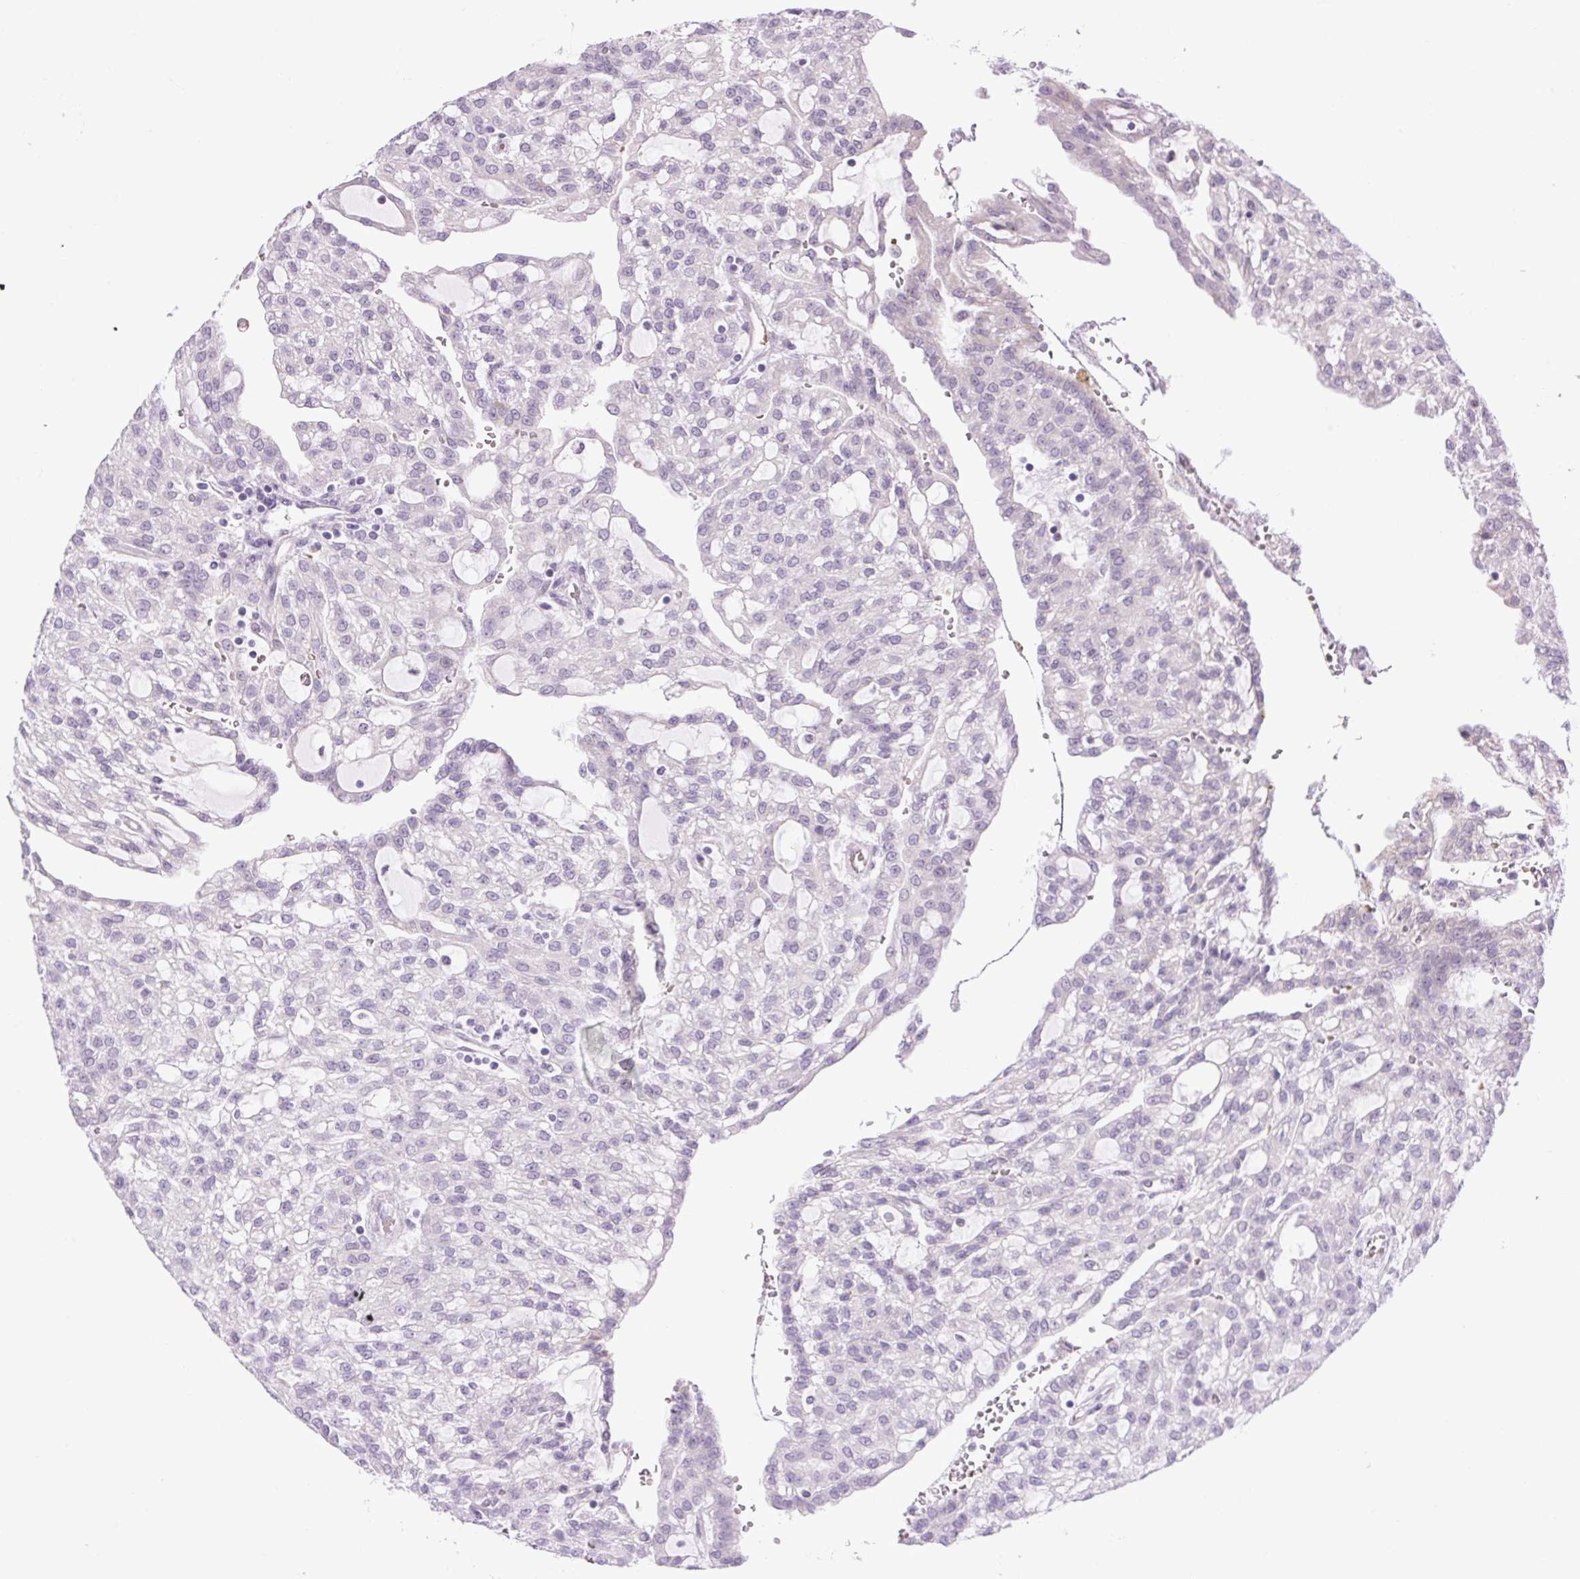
{"staining": {"intensity": "weak", "quantity": "<25%", "location": "cytoplasmic/membranous"}, "tissue": "renal cancer", "cell_type": "Tumor cells", "image_type": "cancer", "snomed": [{"axis": "morphology", "description": "Adenocarcinoma, NOS"}, {"axis": "topography", "description": "Kidney"}], "caption": "Immunohistochemistry of adenocarcinoma (renal) reveals no staining in tumor cells.", "gene": "SCO2", "patient": {"sex": "male", "age": 63}}